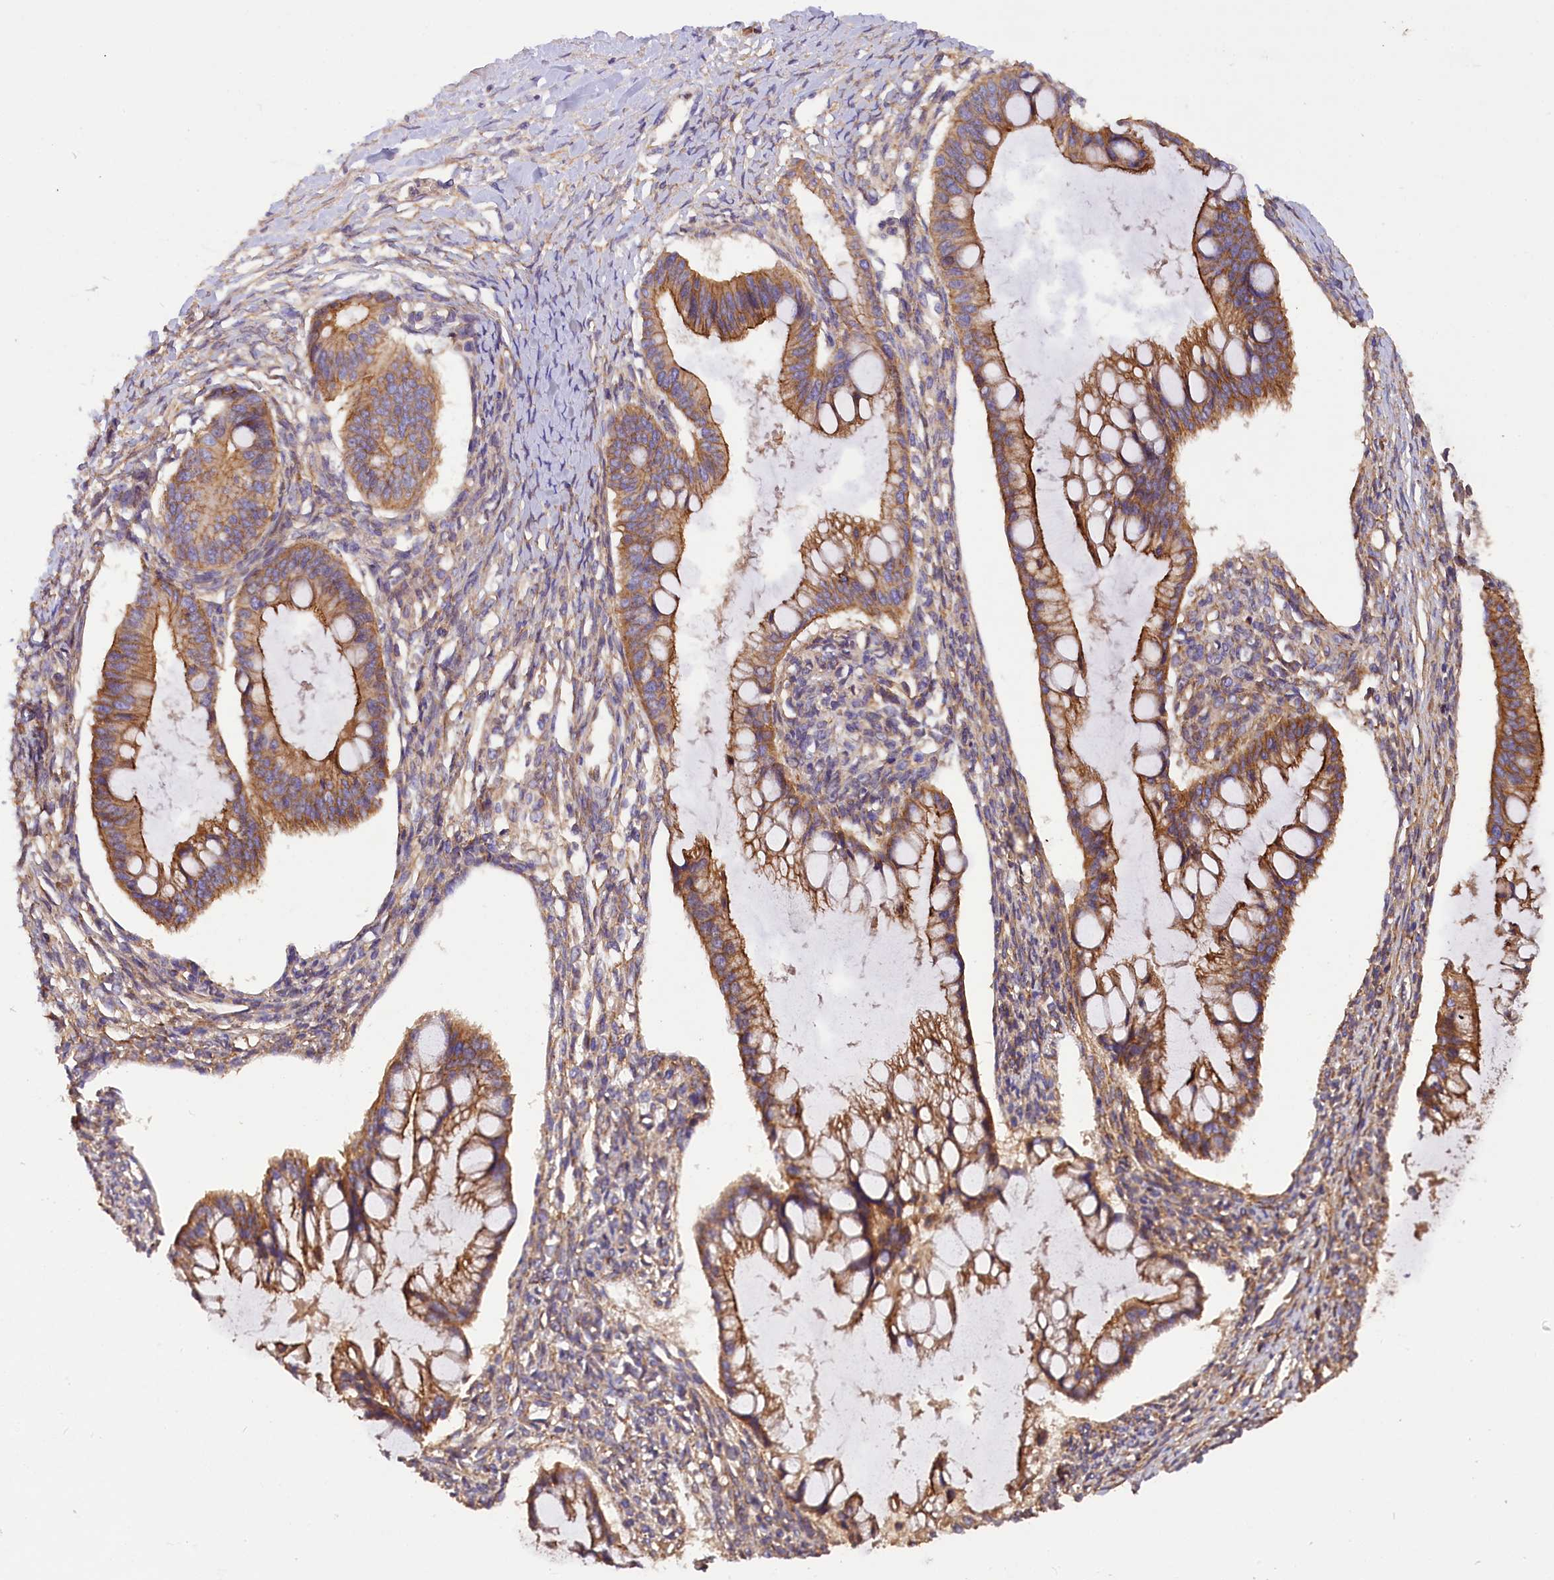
{"staining": {"intensity": "moderate", "quantity": ">75%", "location": "cytoplasmic/membranous"}, "tissue": "ovarian cancer", "cell_type": "Tumor cells", "image_type": "cancer", "snomed": [{"axis": "morphology", "description": "Cystadenocarcinoma, mucinous, NOS"}, {"axis": "topography", "description": "Ovary"}], "caption": "IHC of ovarian cancer demonstrates medium levels of moderate cytoplasmic/membranous positivity in about >75% of tumor cells. (Stains: DAB in brown, nuclei in blue, Microscopy: brightfield microscopy at high magnification).", "gene": "ERMARD", "patient": {"sex": "female", "age": 73}}